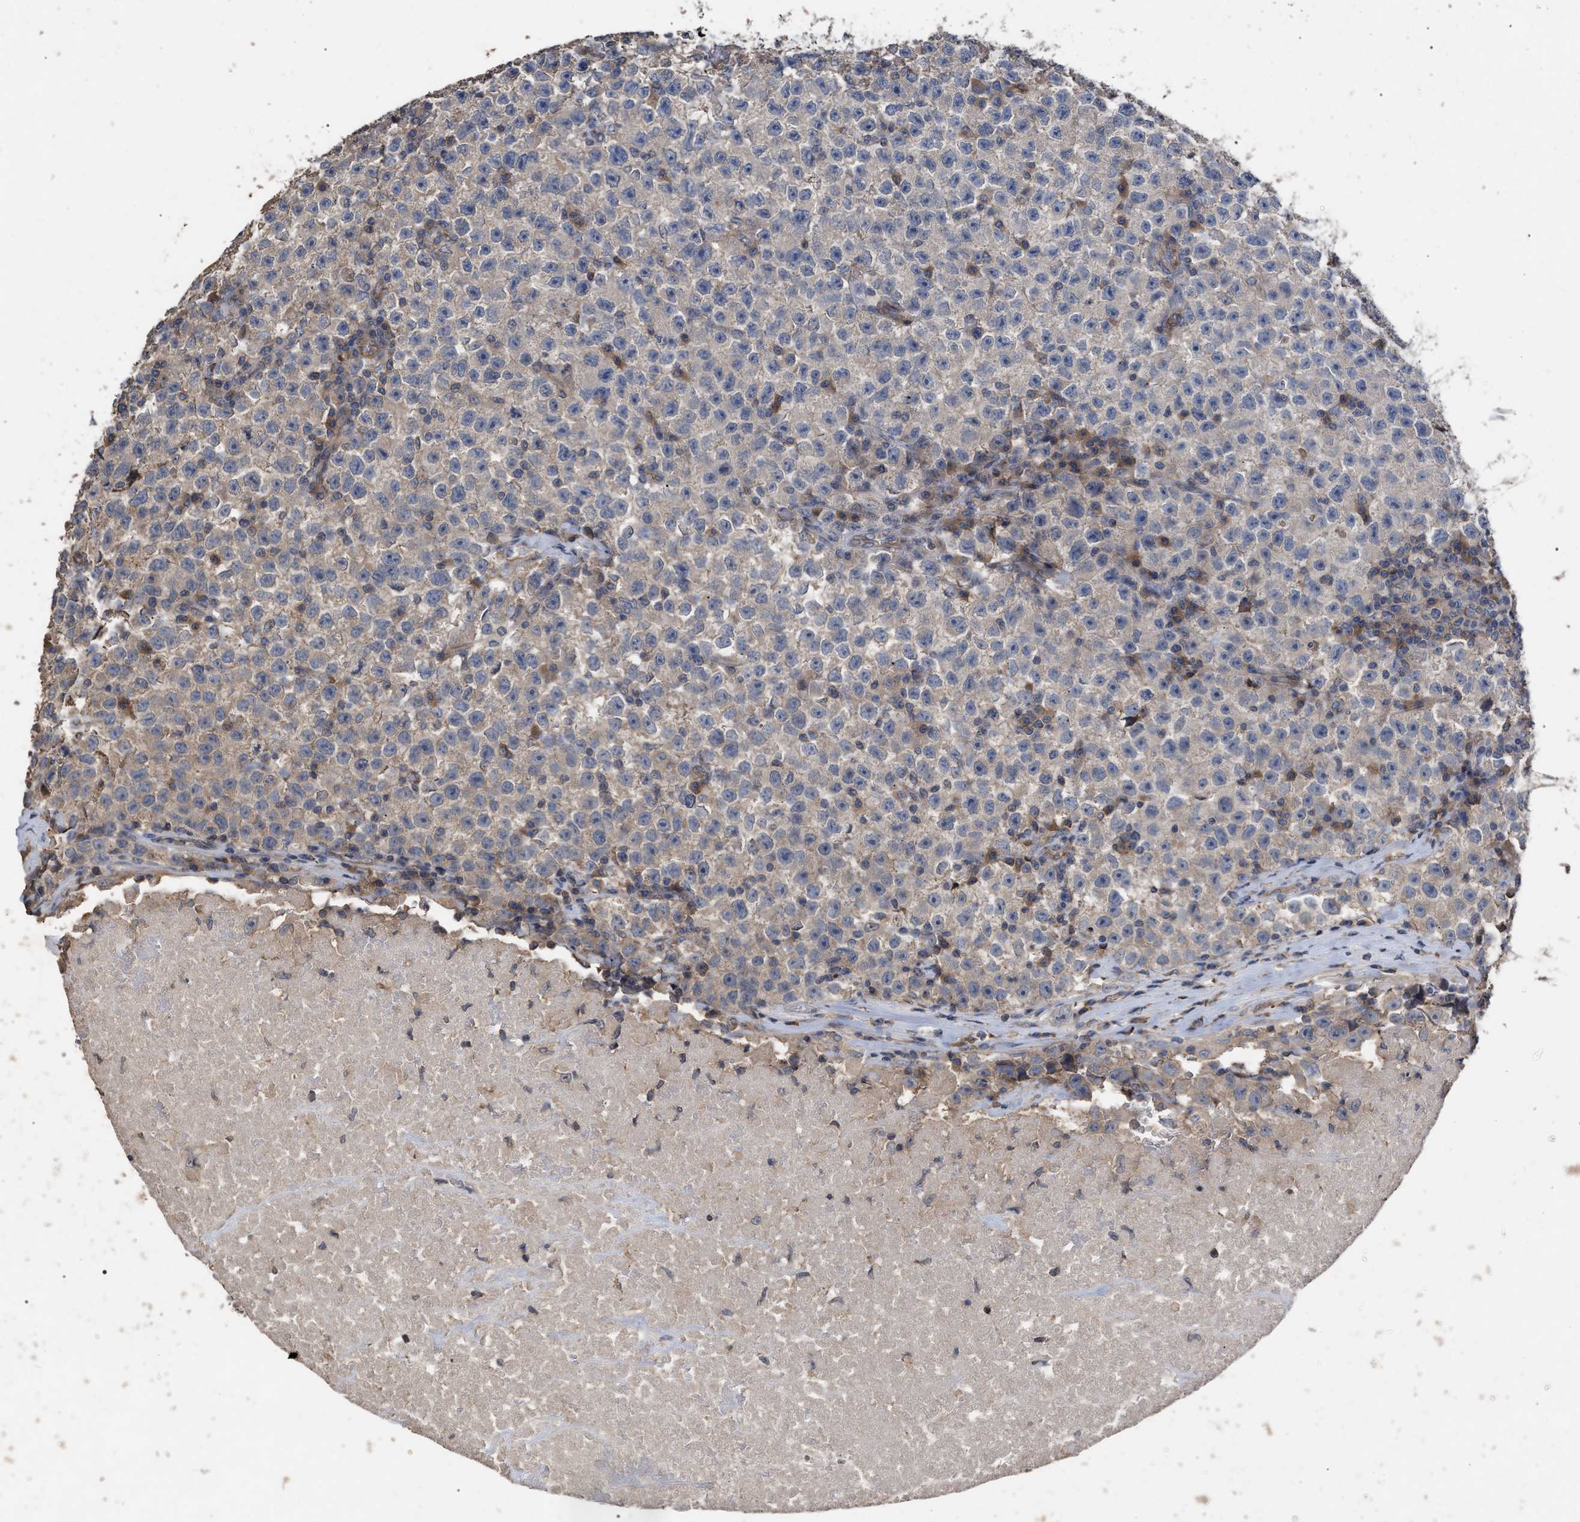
{"staining": {"intensity": "weak", "quantity": "<25%", "location": "cytoplasmic/membranous"}, "tissue": "testis cancer", "cell_type": "Tumor cells", "image_type": "cancer", "snomed": [{"axis": "morphology", "description": "Seminoma, NOS"}, {"axis": "topography", "description": "Testis"}], "caption": "Testis seminoma stained for a protein using IHC displays no staining tumor cells.", "gene": "BTN2A1", "patient": {"sex": "male", "age": 22}}